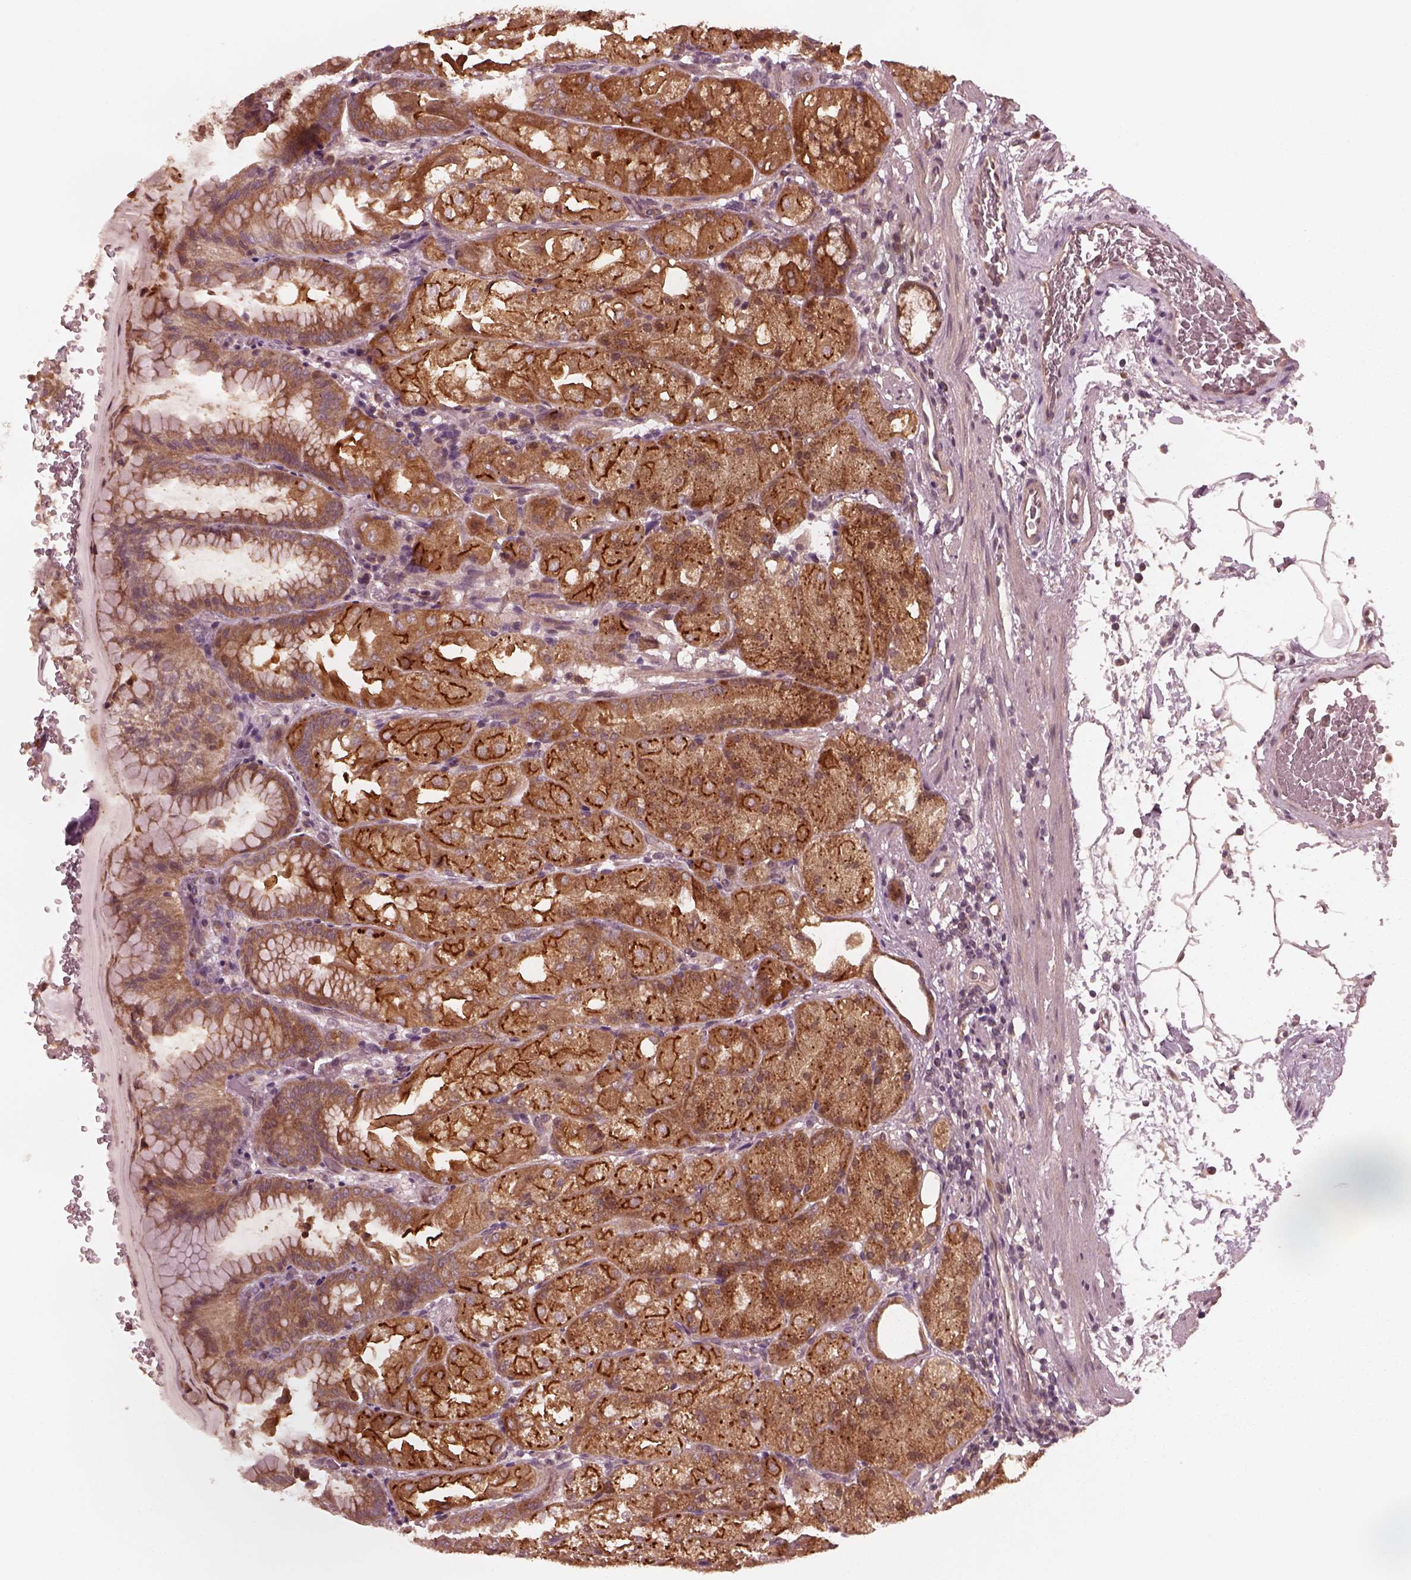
{"staining": {"intensity": "strong", "quantity": "25%-75%", "location": "cytoplasmic/membranous"}, "tissue": "stomach", "cell_type": "Glandular cells", "image_type": "normal", "snomed": [{"axis": "morphology", "description": "Normal tissue, NOS"}, {"axis": "topography", "description": "Stomach, upper"}, {"axis": "topography", "description": "Stomach"}, {"axis": "topography", "description": "Stomach, lower"}], "caption": "Immunohistochemical staining of normal human stomach exhibits high levels of strong cytoplasmic/membranous staining in about 25%-75% of glandular cells. (DAB (3,3'-diaminobenzidine) = brown stain, brightfield microscopy at high magnification).", "gene": "FAF2", "patient": {"sex": "male", "age": 62}}